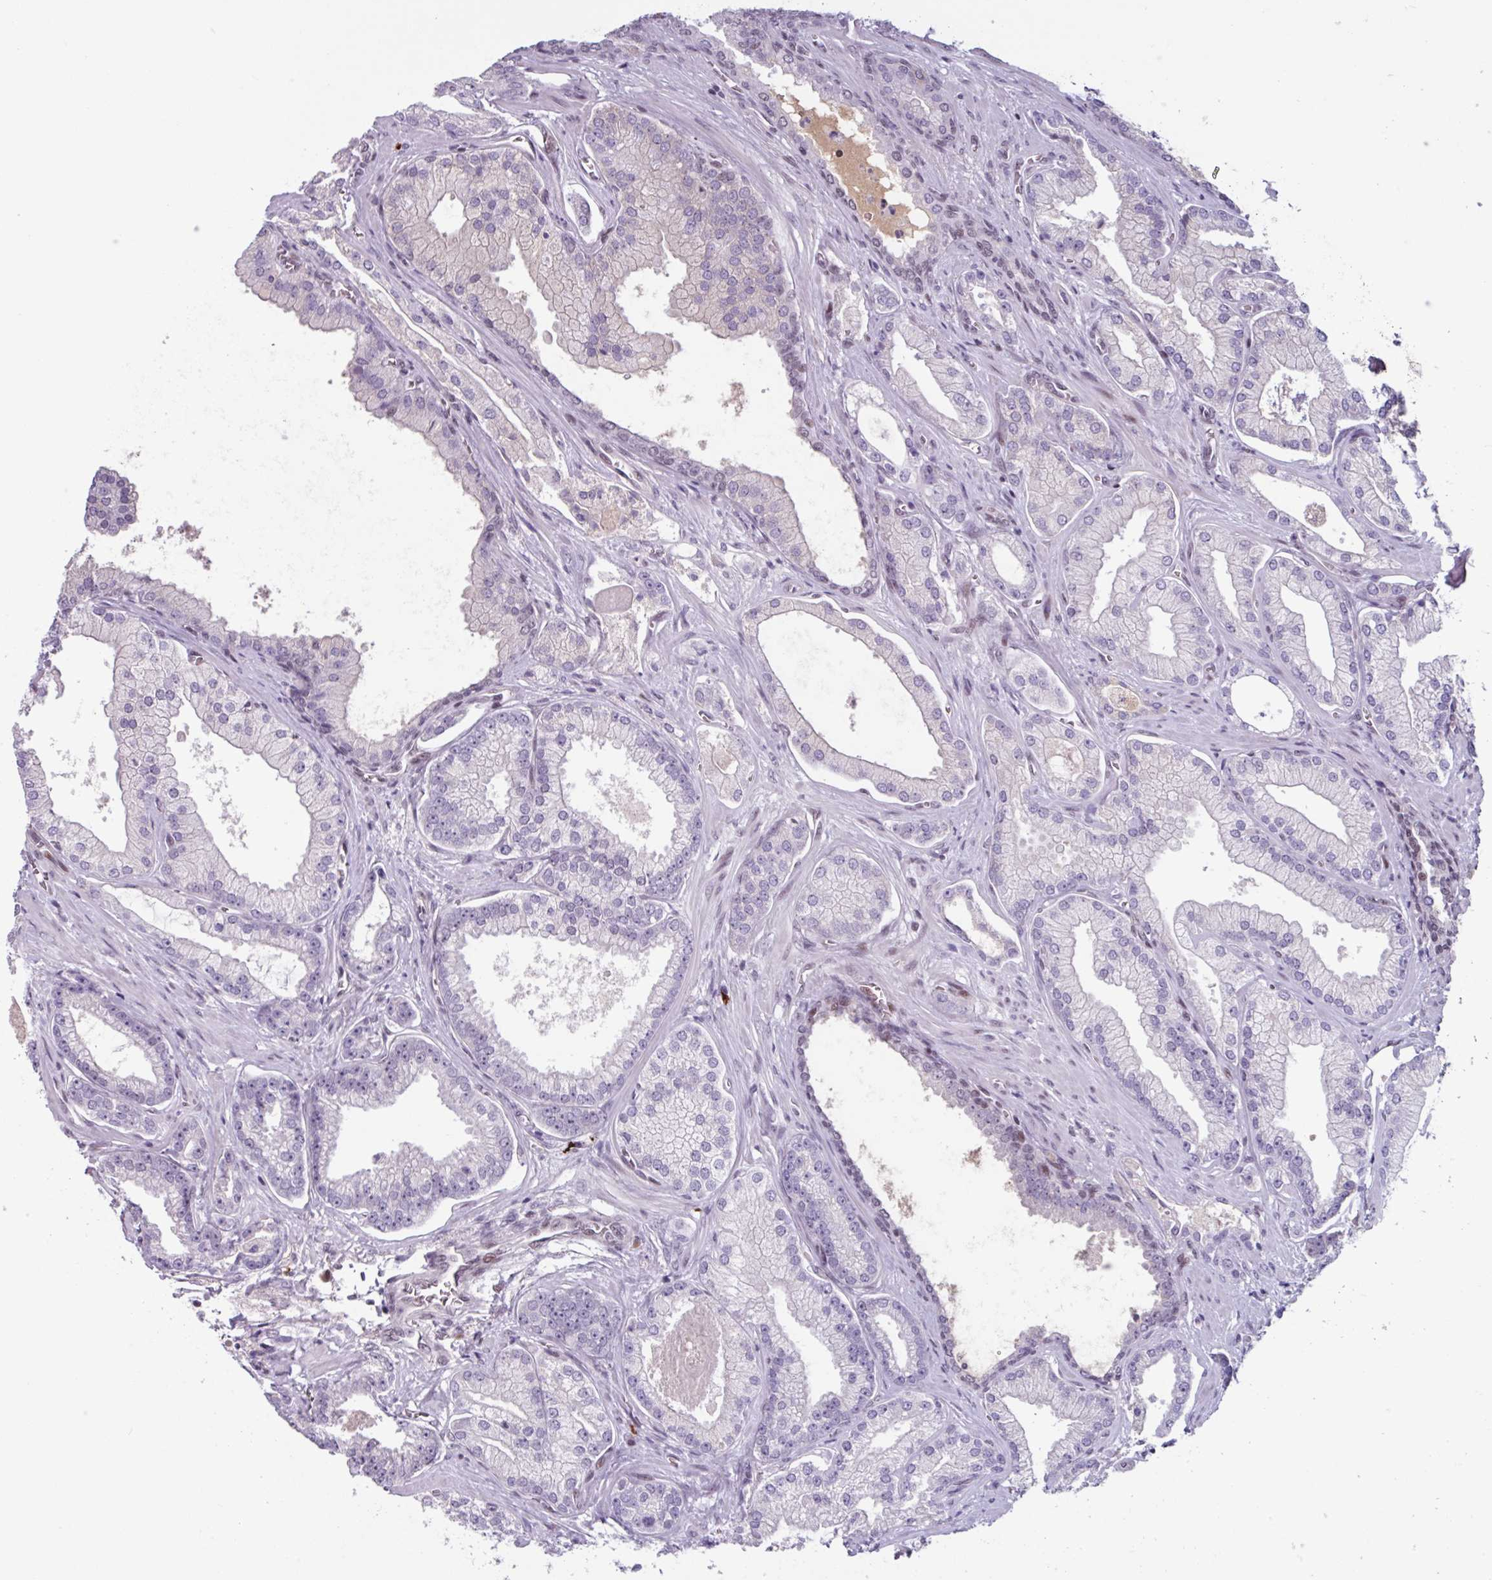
{"staining": {"intensity": "negative", "quantity": "none", "location": "none"}, "tissue": "prostate cancer", "cell_type": "Tumor cells", "image_type": "cancer", "snomed": [{"axis": "morphology", "description": "Adenocarcinoma, High grade"}, {"axis": "topography", "description": "Prostate"}], "caption": "High power microscopy histopathology image of an immunohistochemistry photomicrograph of prostate cancer (adenocarcinoma (high-grade)), revealing no significant staining in tumor cells.", "gene": "ZNF575", "patient": {"sex": "male", "age": 68}}